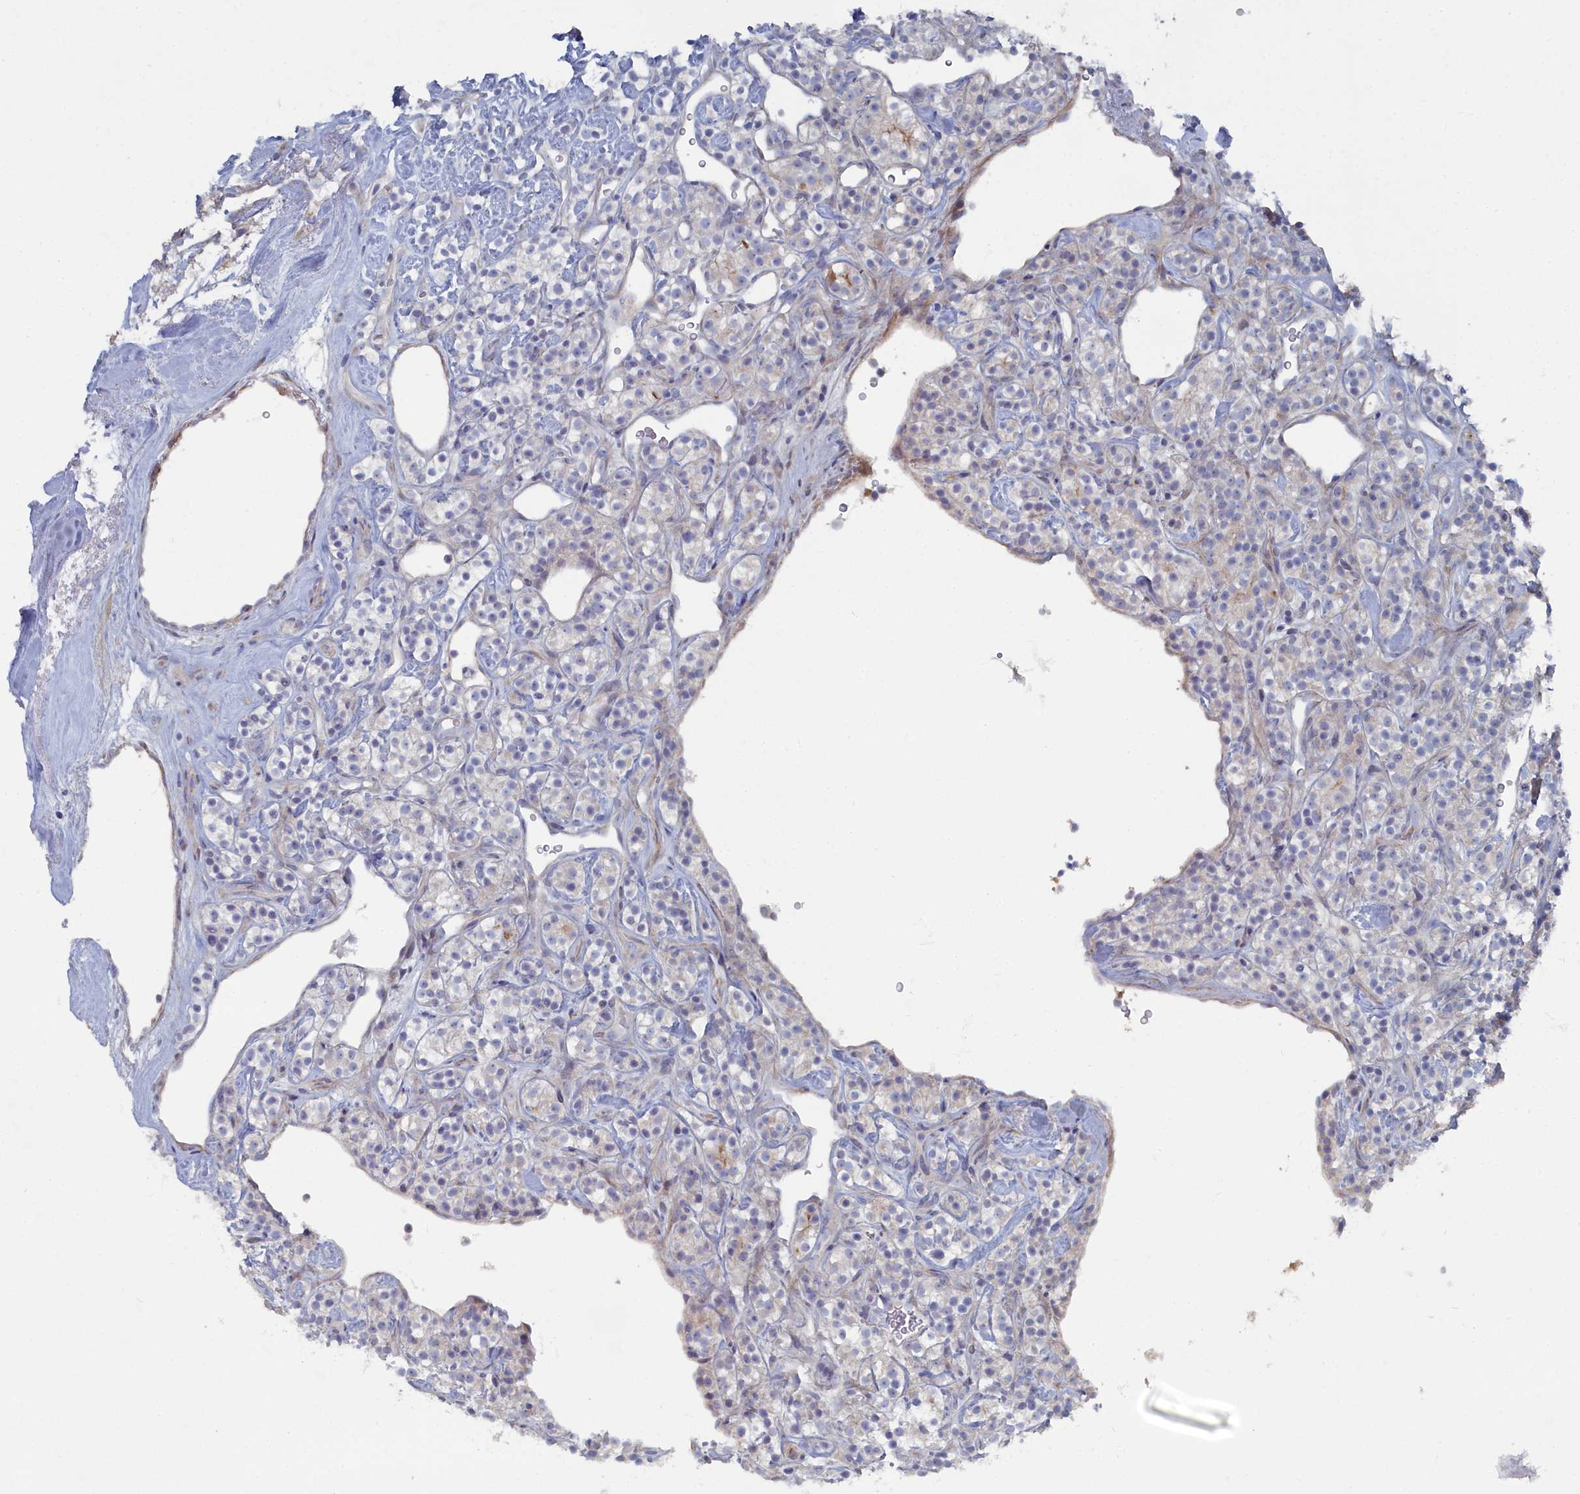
{"staining": {"intensity": "negative", "quantity": "none", "location": "none"}, "tissue": "renal cancer", "cell_type": "Tumor cells", "image_type": "cancer", "snomed": [{"axis": "morphology", "description": "Adenocarcinoma, NOS"}, {"axis": "topography", "description": "Kidney"}], "caption": "Photomicrograph shows no protein positivity in tumor cells of adenocarcinoma (renal) tissue. (DAB immunohistochemistry (IHC), high magnification).", "gene": "SHISAL2A", "patient": {"sex": "male", "age": 77}}